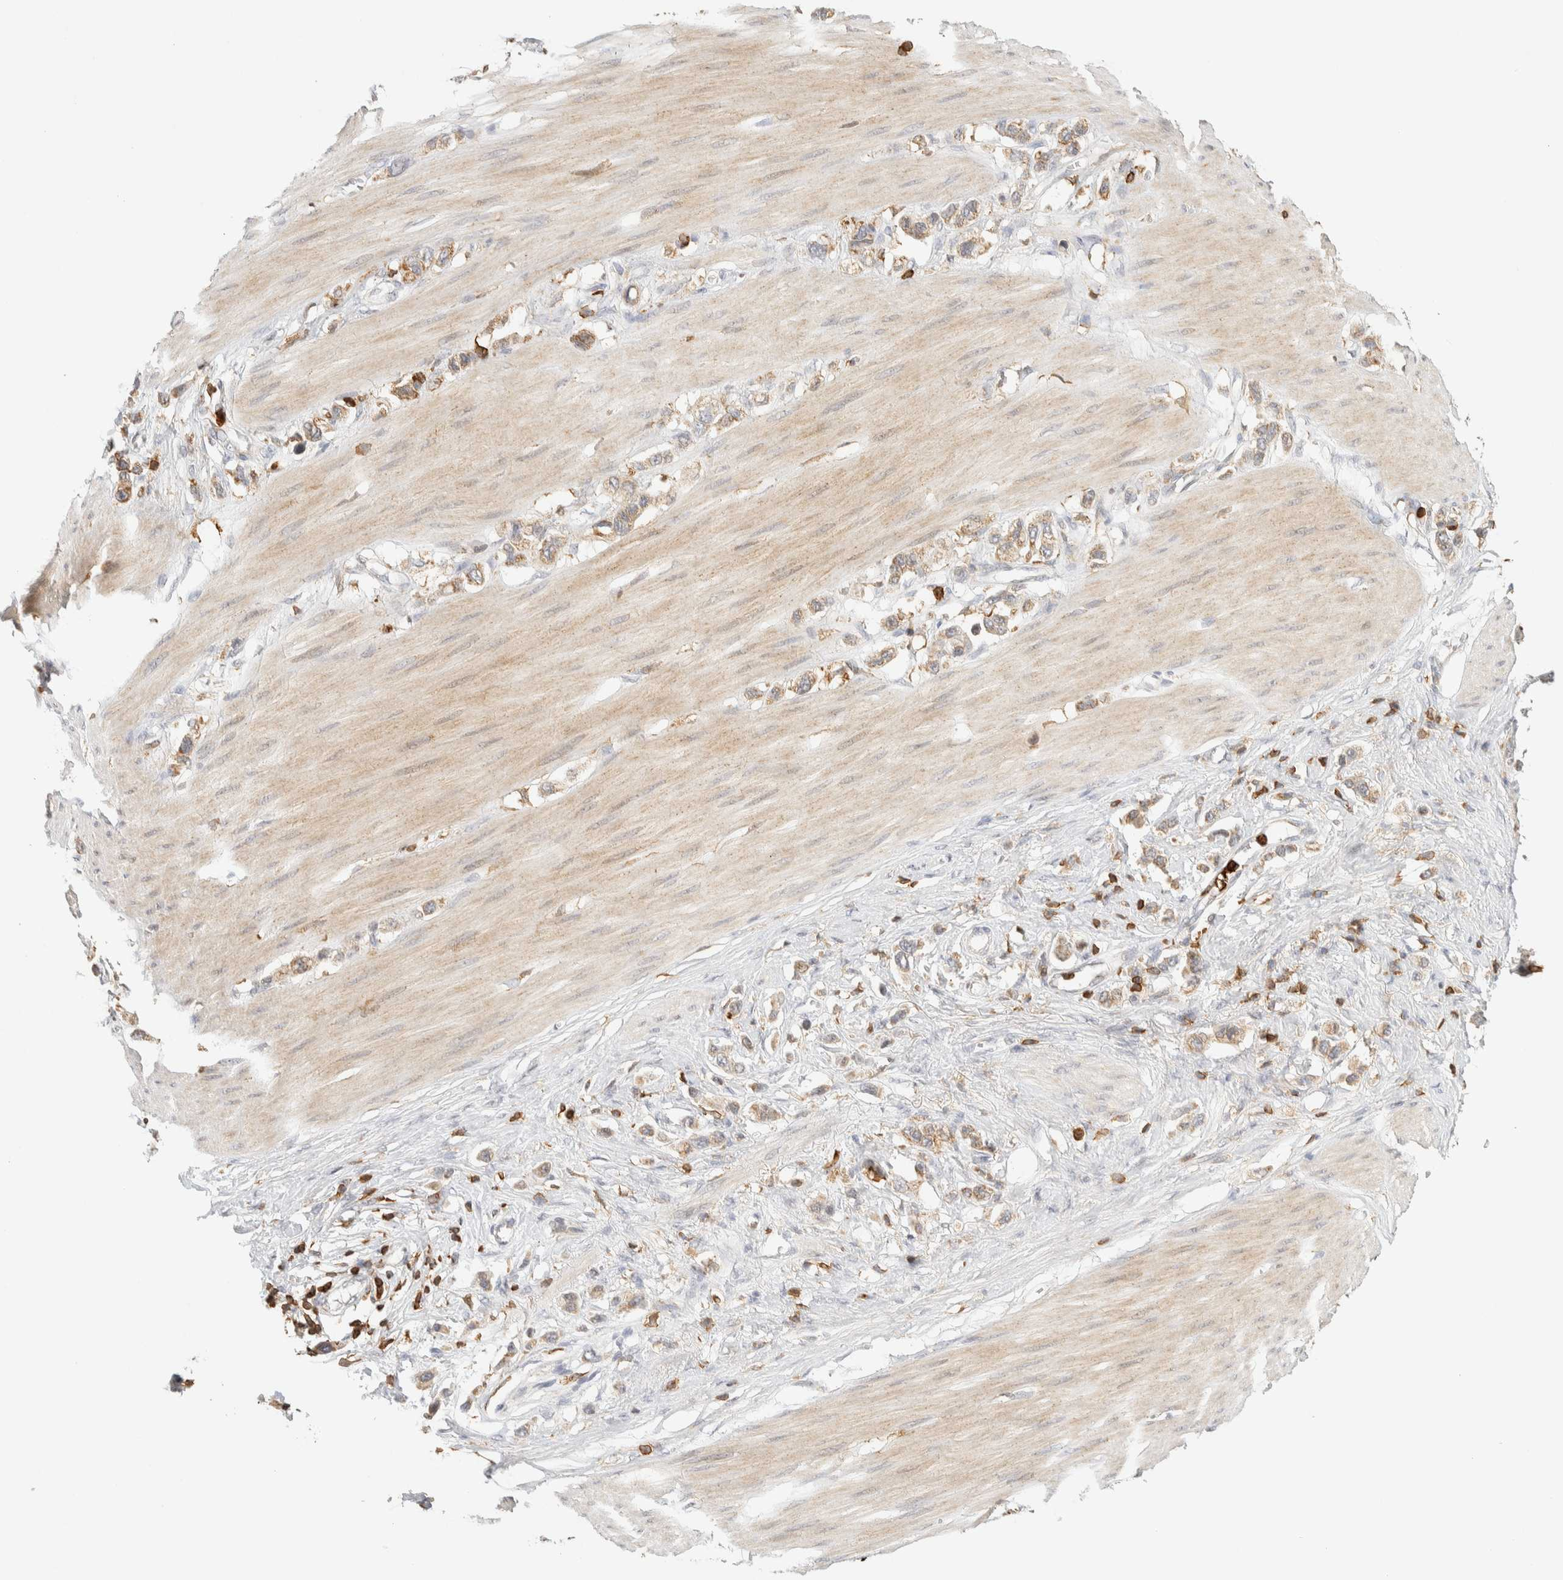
{"staining": {"intensity": "moderate", "quantity": ">75%", "location": "cytoplasmic/membranous"}, "tissue": "stomach cancer", "cell_type": "Tumor cells", "image_type": "cancer", "snomed": [{"axis": "morphology", "description": "Adenocarcinoma, NOS"}, {"axis": "topography", "description": "Stomach"}], "caption": "Human adenocarcinoma (stomach) stained with a brown dye reveals moderate cytoplasmic/membranous positive staining in approximately >75% of tumor cells.", "gene": "RUNDC1", "patient": {"sex": "female", "age": 65}}